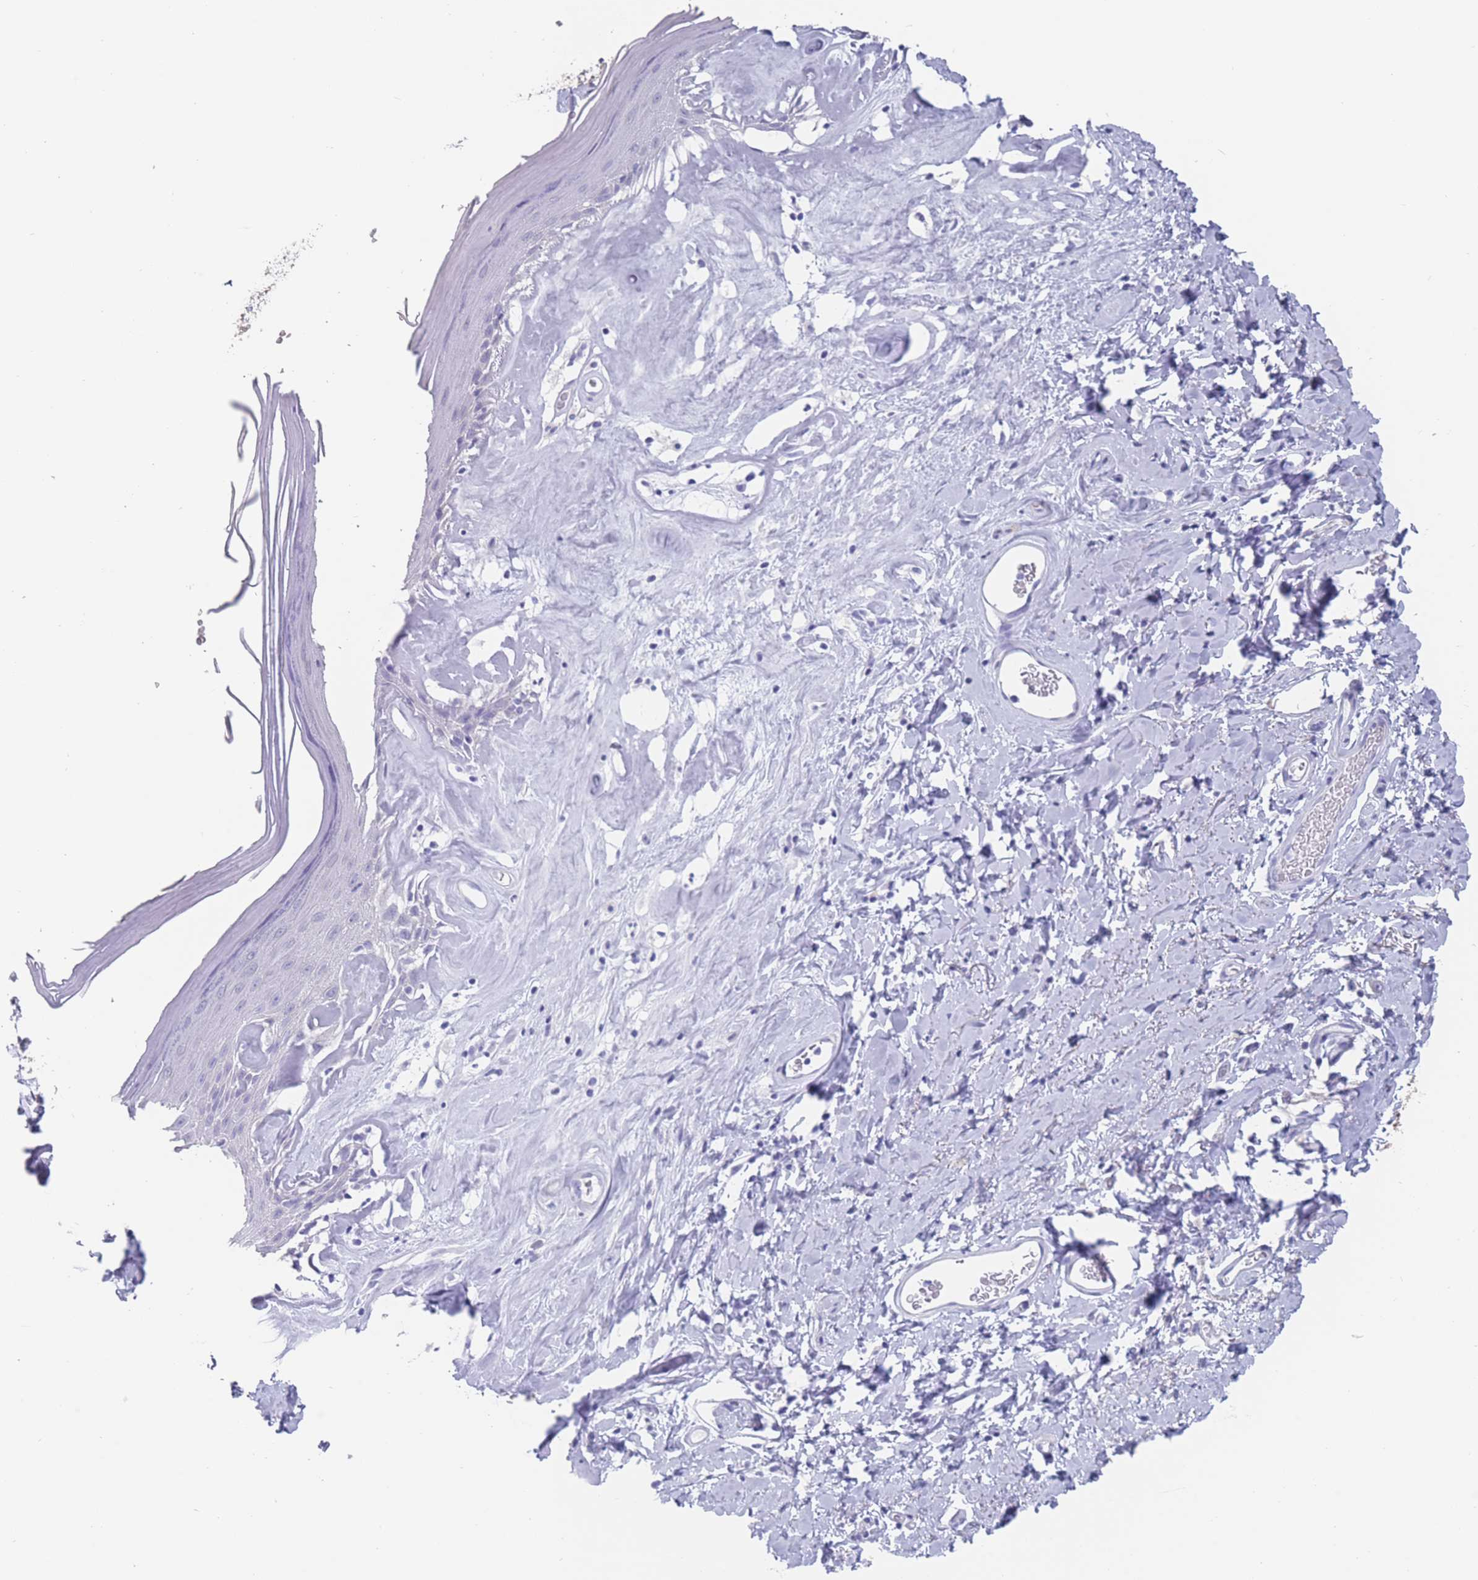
{"staining": {"intensity": "negative", "quantity": "none", "location": "none"}, "tissue": "skin", "cell_type": "Epidermal cells", "image_type": "normal", "snomed": [{"axis": "morphology", "description": "Normal tissue, NOS"}, {"axis": "morphology", "description": "Inflammation, NOS"}, {"axis": "topography", "description": "Vulva"}], "caption": "Epidermal cells show no significant positivity in benign skin. (DAB (3,3'-diaminobenzidine) IHC visualized using brightfield microscopy, high magnification).", "gene": "CYP51A1", "patient": {"sex": "female", "age": 86}}